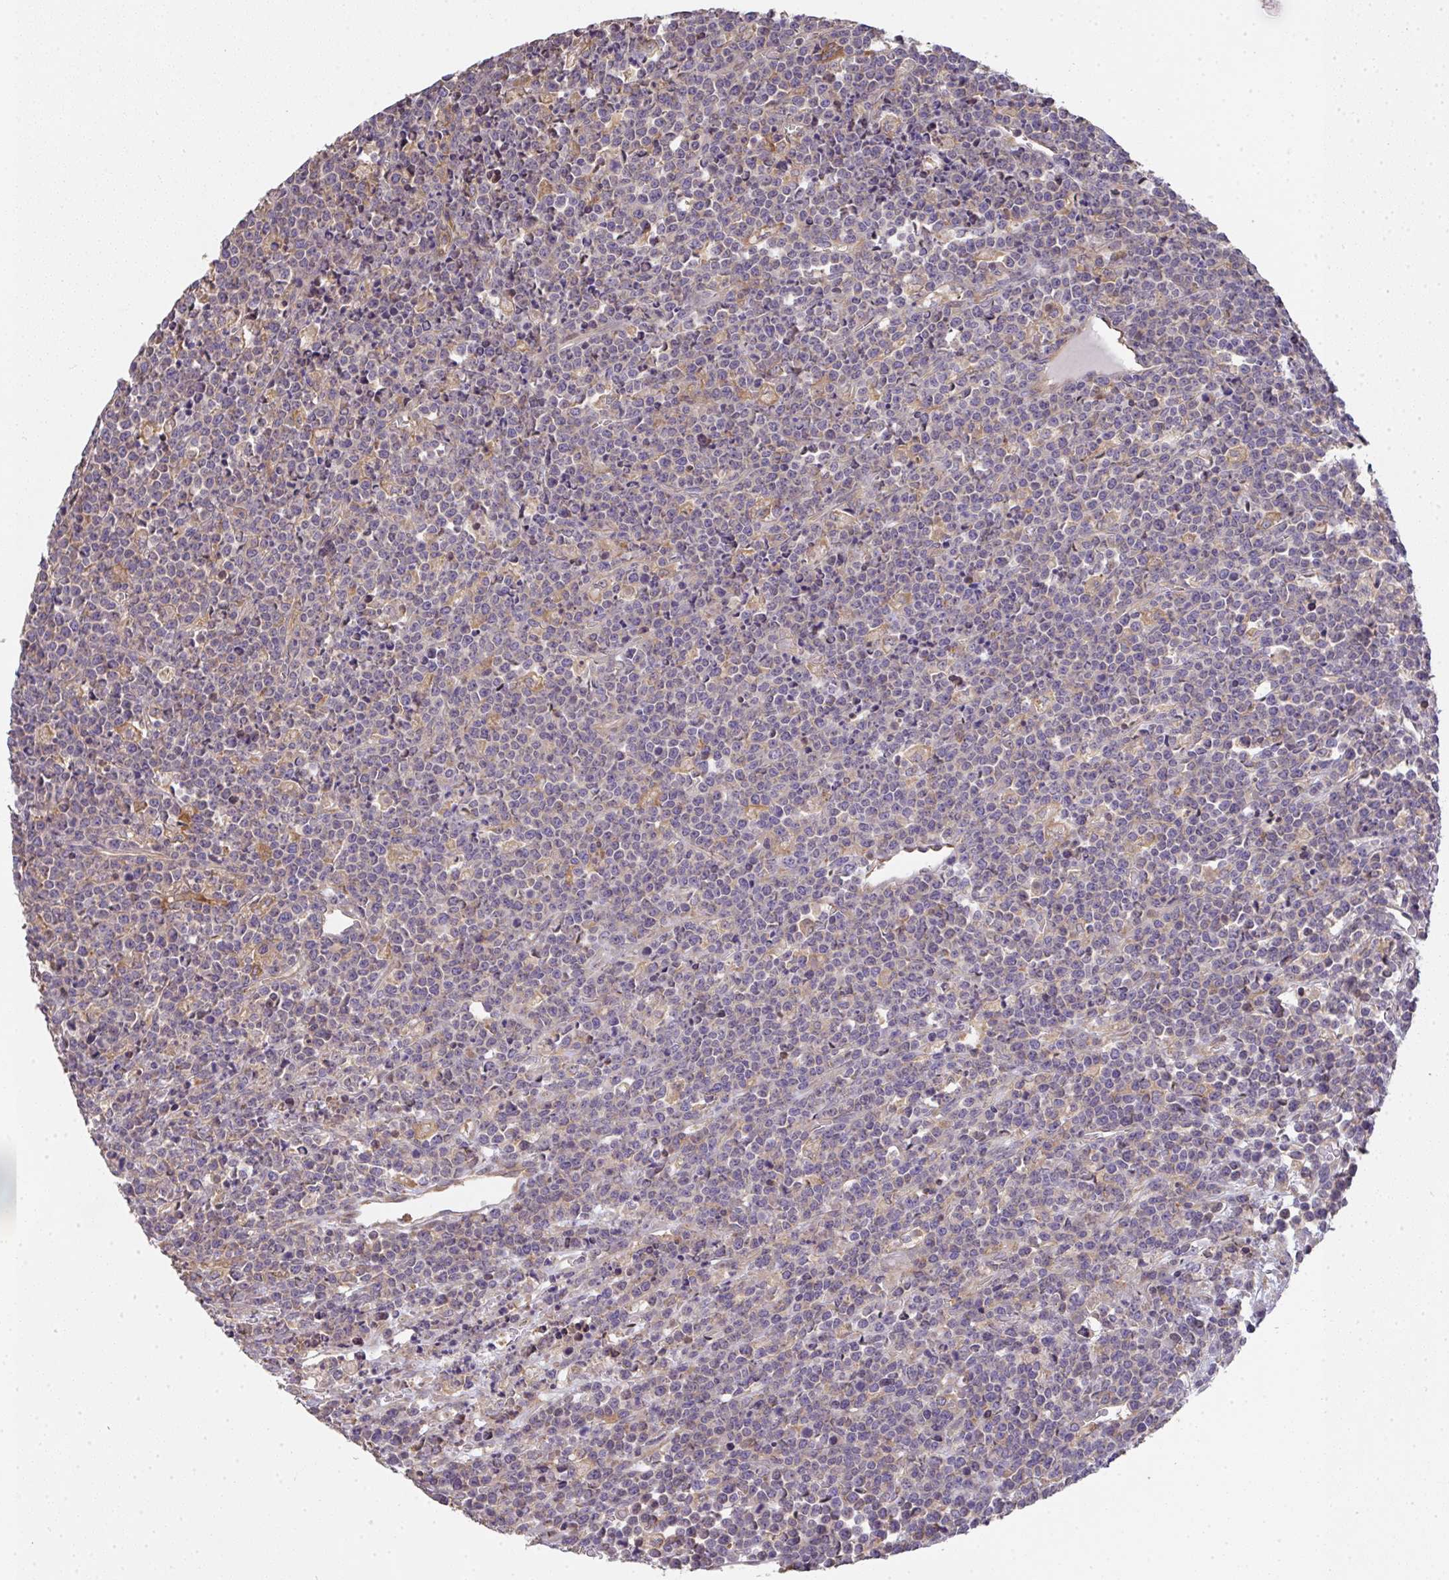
{"staining": {"intensity": "negative", "quantity": "none", "location": "none"}, "tissue": "lymphoma", "cell_type": "Tumor cells", "image_type": "cancer", "snomed": [{"axis": "morphology", "description": "Malignant lymphoma, non-Hodgkin's type, High grade"}, {"axis": "topography", "description": "Ovary"}], "caption": "Immunohistochemical staining of malignant lymphoma, non-Hodgkin's type (high-grade) reveals no significant staining in tumor cells.", "gene": "EEF1AKMT1", "patient": {"sex": "female", "age": 56}}